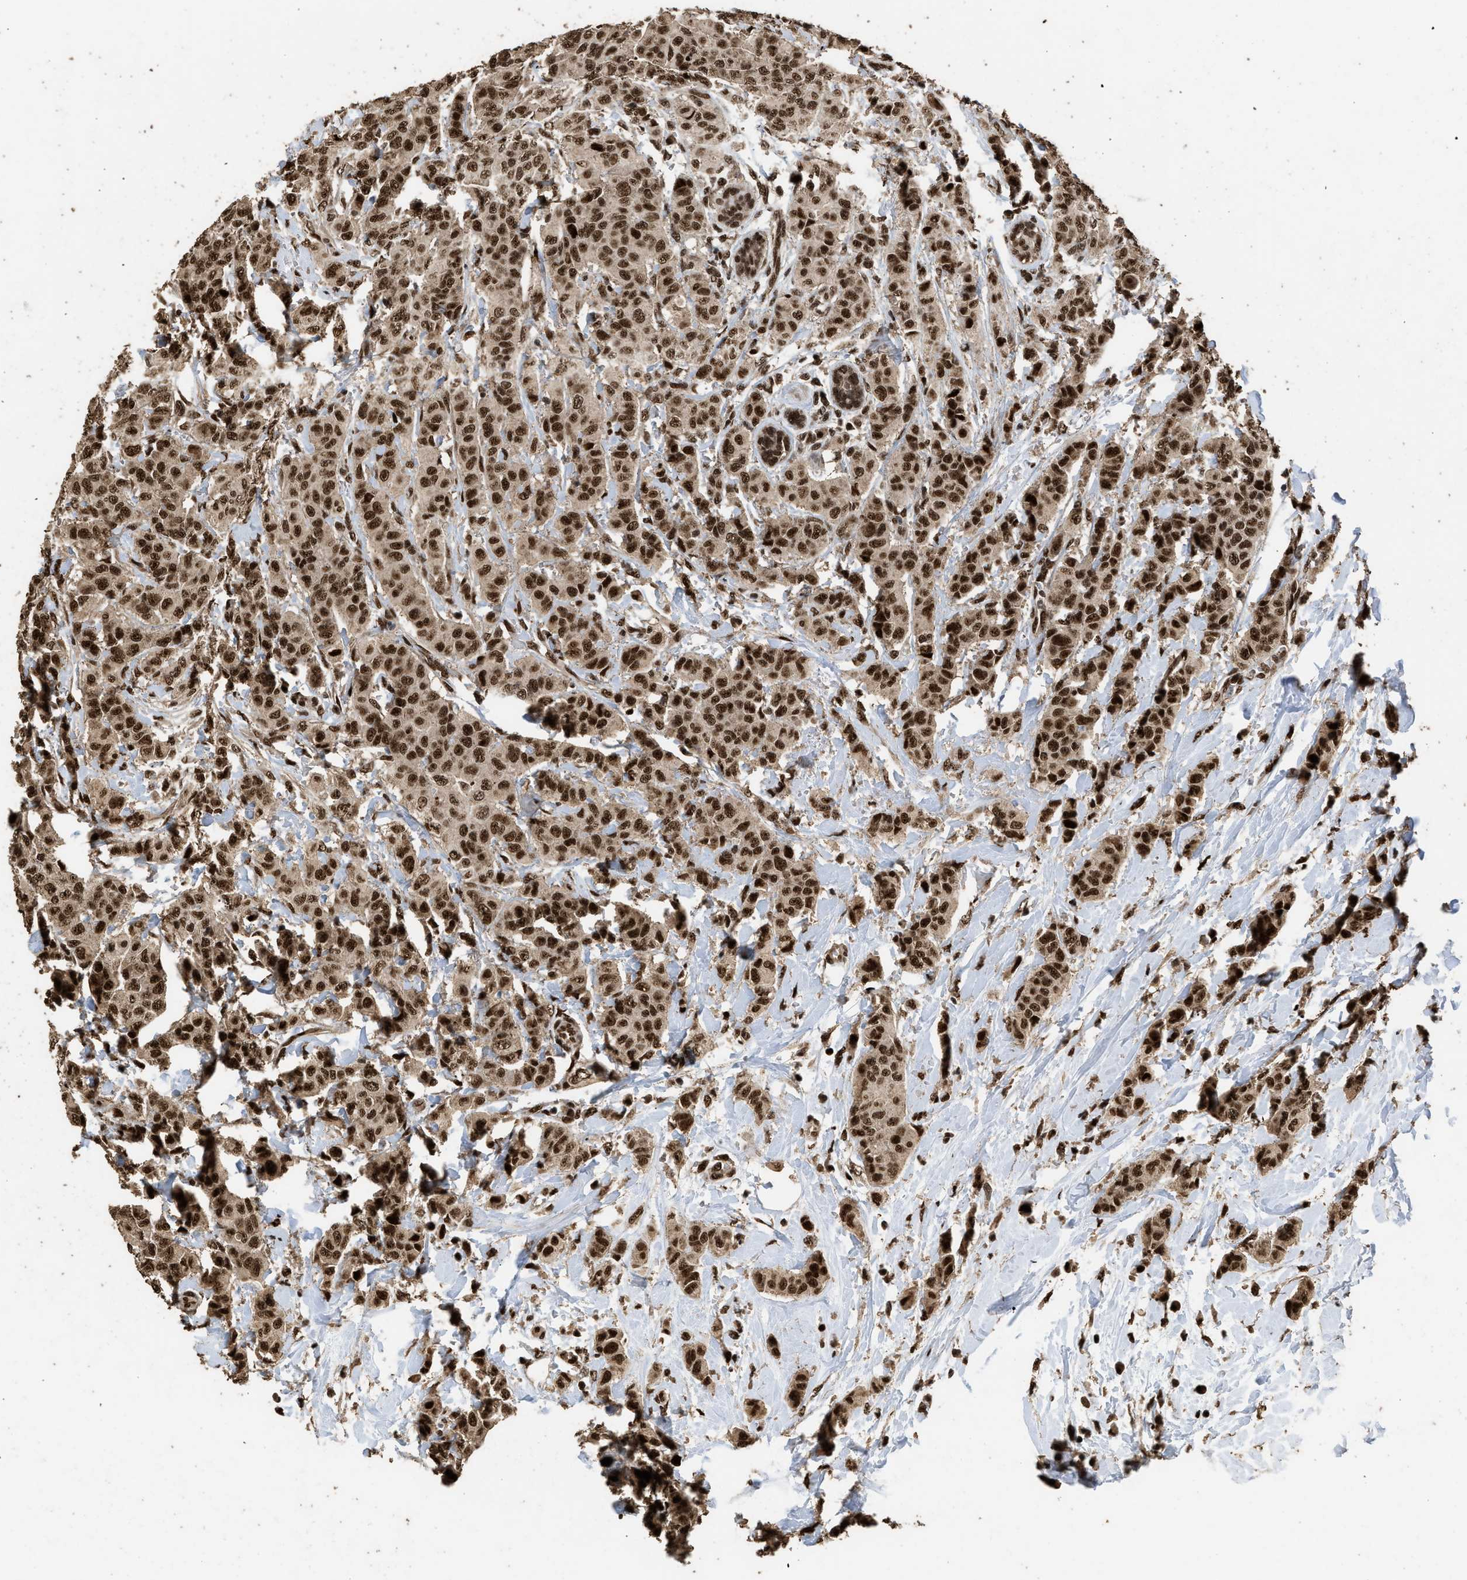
{"staining": {"intensity": "strong", "quantity": ">75%", "location": "nuclear"}, "tissue": "breast cancer", "cell_type": "Tumor cells", "image_type": "cancer", "snomed": [{"axis": "morphology", "description": "Normal tissue, NOS"}, {"axis": "morphology", "description": "Duct carcinoma"}, {"axis": "topography", "description": "Breast"}], "caption": "IHC (DAB) staining of invasive ductal carcinoma (breast) displays strong nuclear protein expression in approximately >75% of tumor cells.", "gene": "PPP4R3B", "patient": {"sex": "female", "age": 40}}